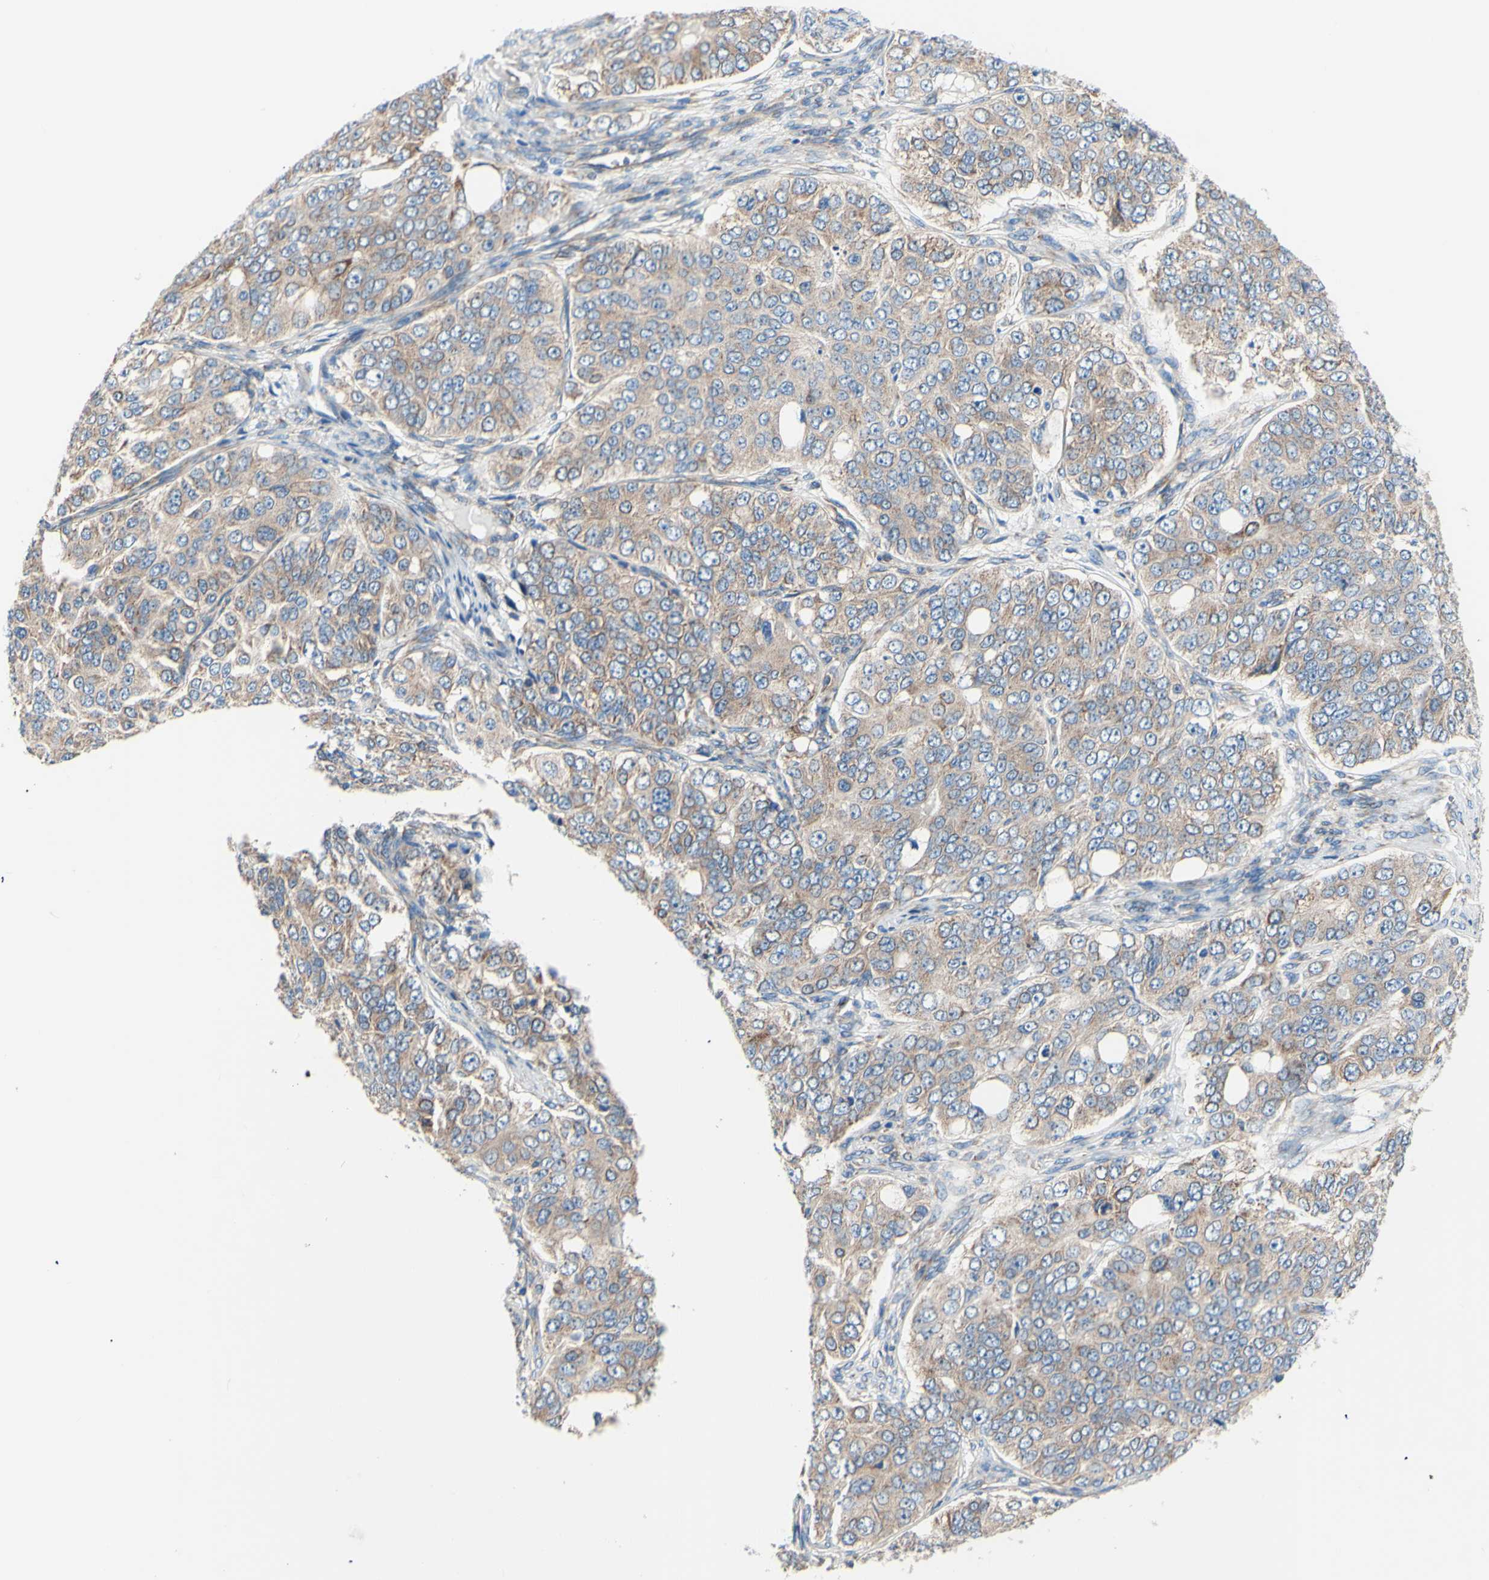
{"staining": {"intensity": "weak", "quantity": ">75%", "location": "cytoplasmic/membranous"}, "tissue": "ovarian cancer", "cell_type": "Tumor cells", "image_type": "cancer", "snomed": [{"axis": "morphology", "description": "Carcinoma, endometroid"}, {"axis": "topography", "description": "Ovary"}], "caption": "Tumor cells display weak cytoplasmic/membranous positivity in about >75% of cells in ovarian endometroid carcinoma.", "gene": "FMR1", "patient": {"sex": "female", "age": 51}}